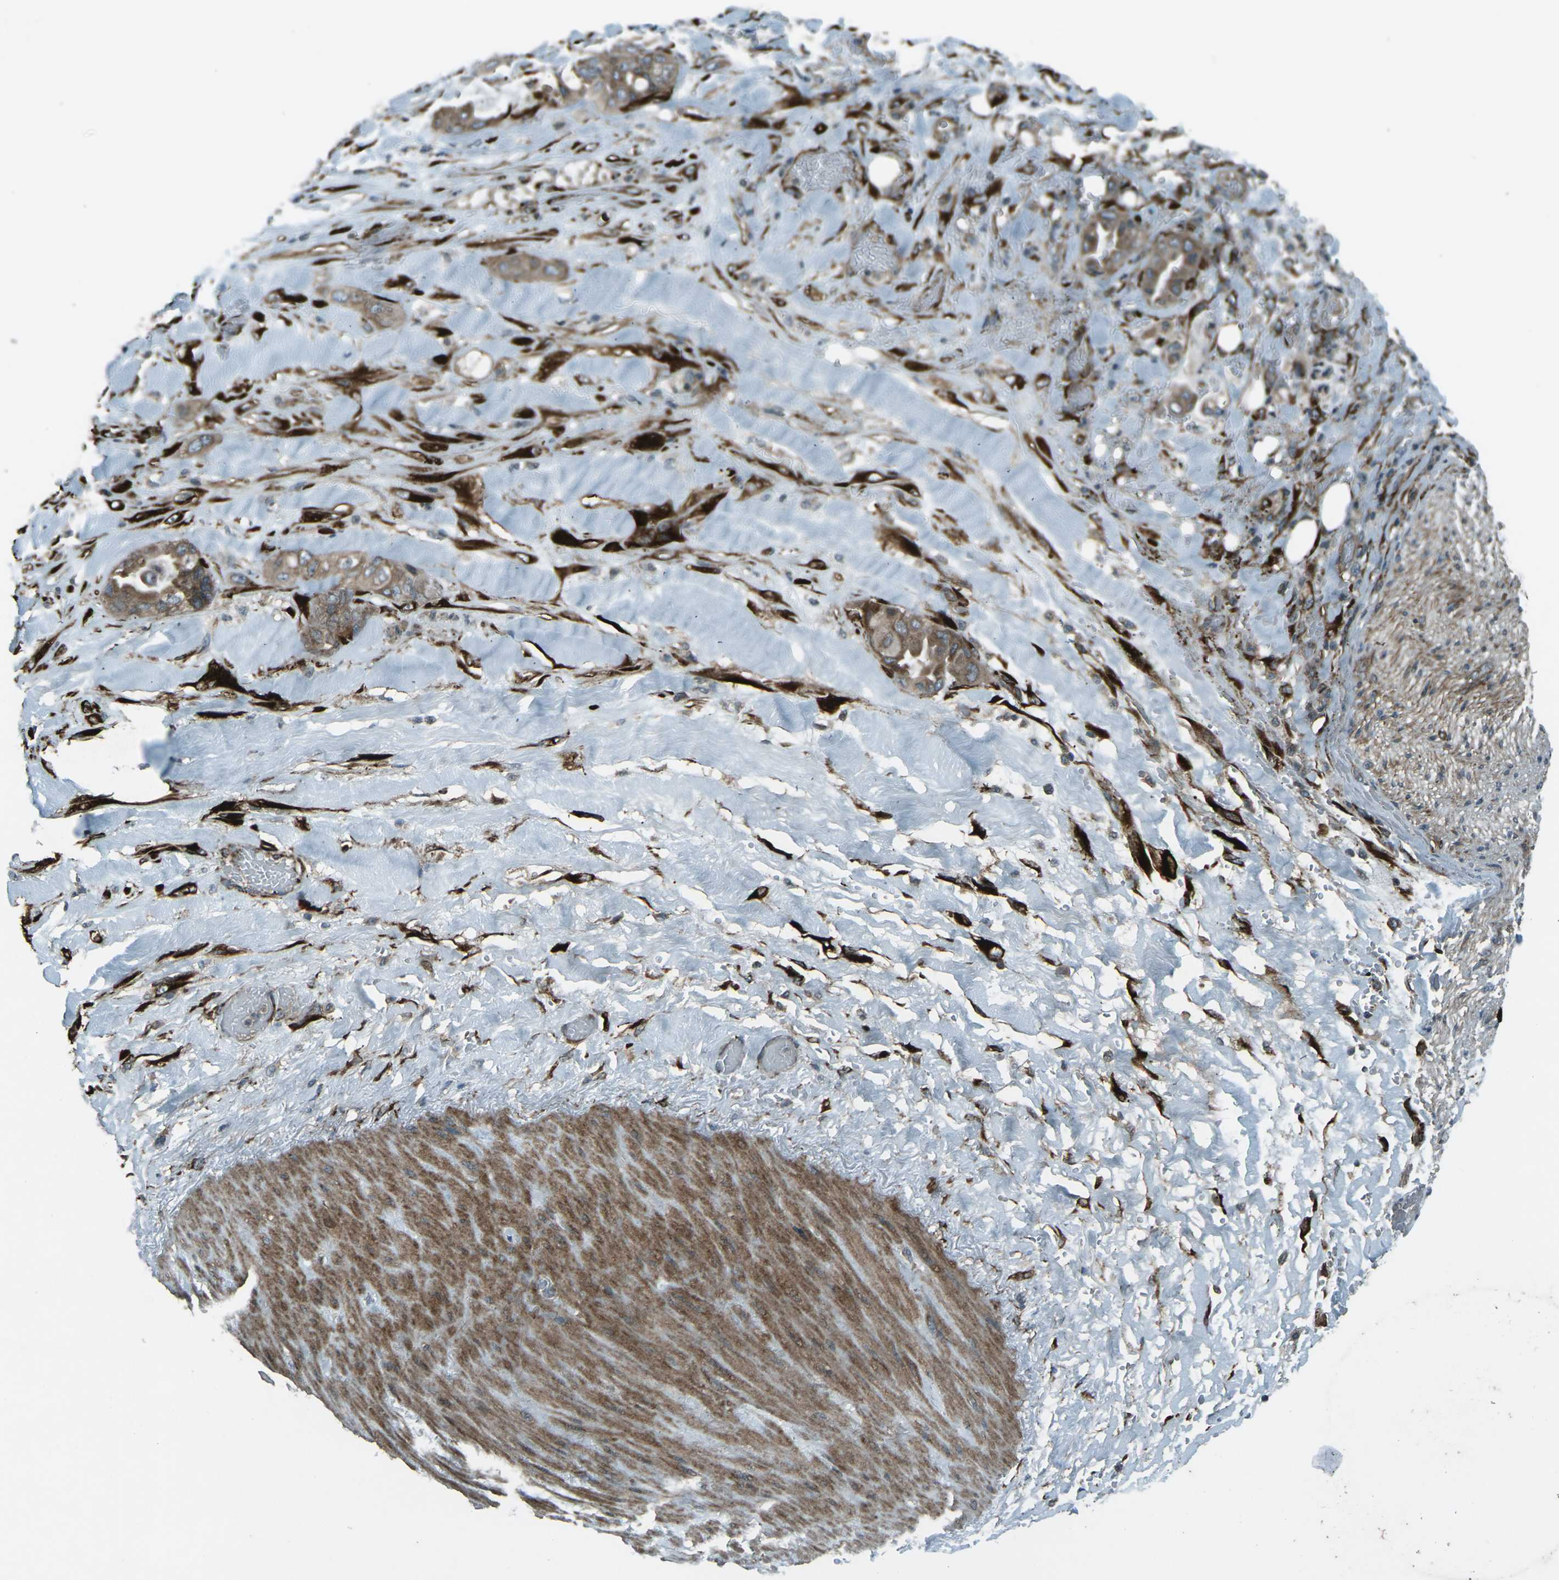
{"staining": {"intensity": "moderate", "quantity": ">75%", "location": "cytoplasmic/membranous"}, "tissue": "liver cancer", "cell_type": "Tumor cells", "image_type": "cancer", "snomed": [{"axis": "morphology", "description": "Cholangiocarcinoma"}, {"axis": "topography", "description": "Liver"}], "caption": "Brown immunohistochemical staining in human liver cancer (cholangiocarcinoma) reveals moderate cytoplasmic/membranous expression in about >75% of tumor cells. (brown staining indicates protein expression, while blue staining denotes nuclei).", "gene": "LSMEM1", "patient": {"sex": "female", "age": 61}}